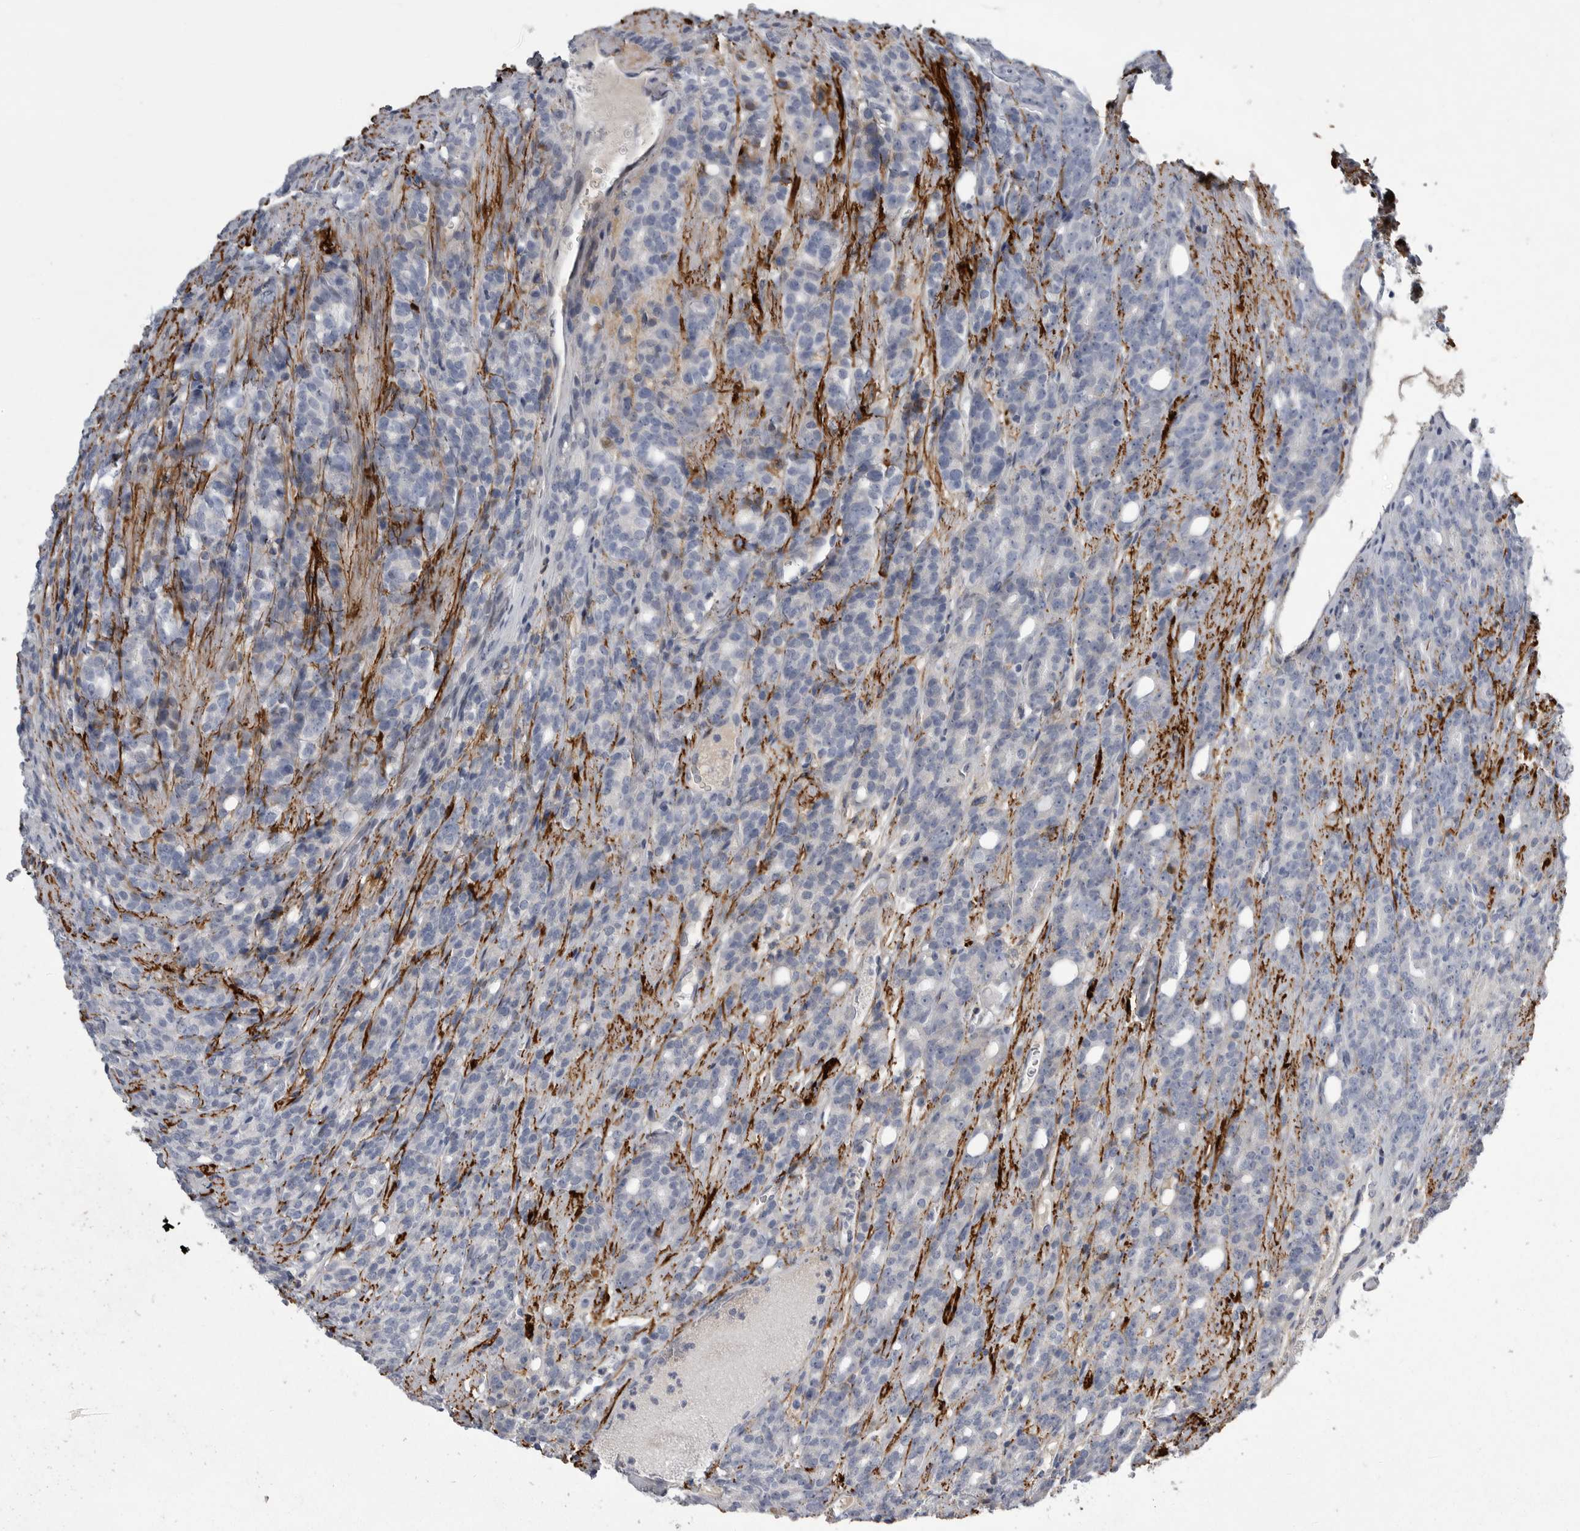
{"staining": {"intensity": "negative", "quantity": "none", "location": "none"}, "tissue": "prostate cancer", "cell_type": "Tumor cells", "image_type": "cancer", "snomed": [{"axis": "morphology", "description": "Adenocarcinoma, High grade"}, {"axis": "topography", "description": "Prostate"}], "caption": "Immunohistochemistry (IHC) image of neoplastic tissue: human prostate cancer (high-grade adenocarcinoma) stained with DAB (3,3'-diaminobenzidine) displays no significant protein positivity in tumor cells. (Brightfield microscopy of DAB (3,3'-diaminobenzidine) immunohistochemistry (IHC) at high magnification).", "gene": "CRP", "patient": {"sex": "male", "age": 62}}